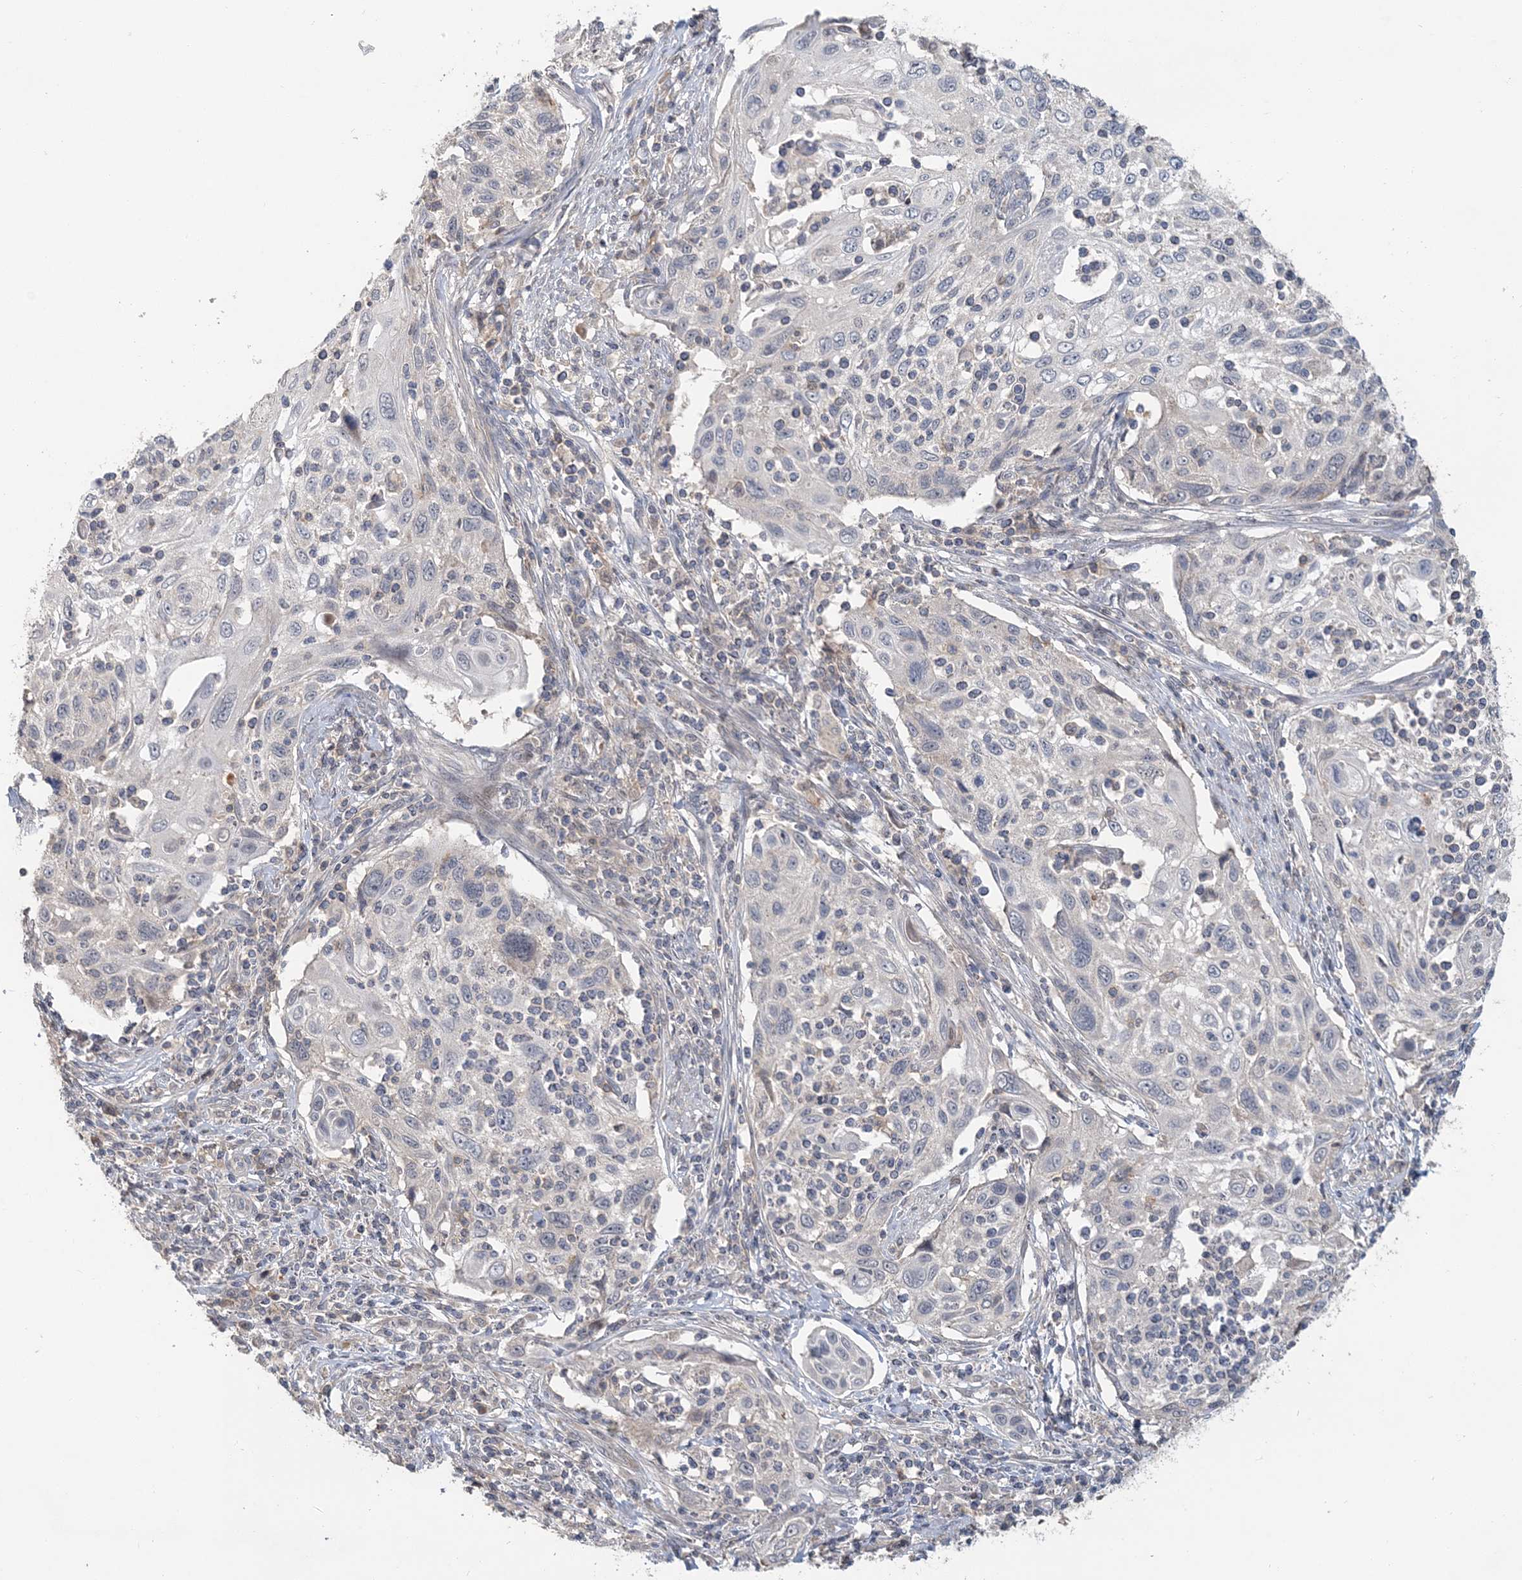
{"staining": {"intensity": "negative", "quantity": "none", "location": "none"}, "tissue": "cervical cancer", "cell_type": "Tumor cells", "image_type": "cancer", "snomed": [{"axis": "morphology", "description": "Squamous cell carcinoma, NOS"}, {"axis": "topography", "description": "Cervix"}], "caption": "High magnification brightfield microscopy of squamous cell carcinoma (cervical) stained with DAB (brown) and counterstained with hematoxylin (blue): tumor cells show no significant staining.", "gene": "RNF25", "patient": {"sex": "female", "age": 70}}